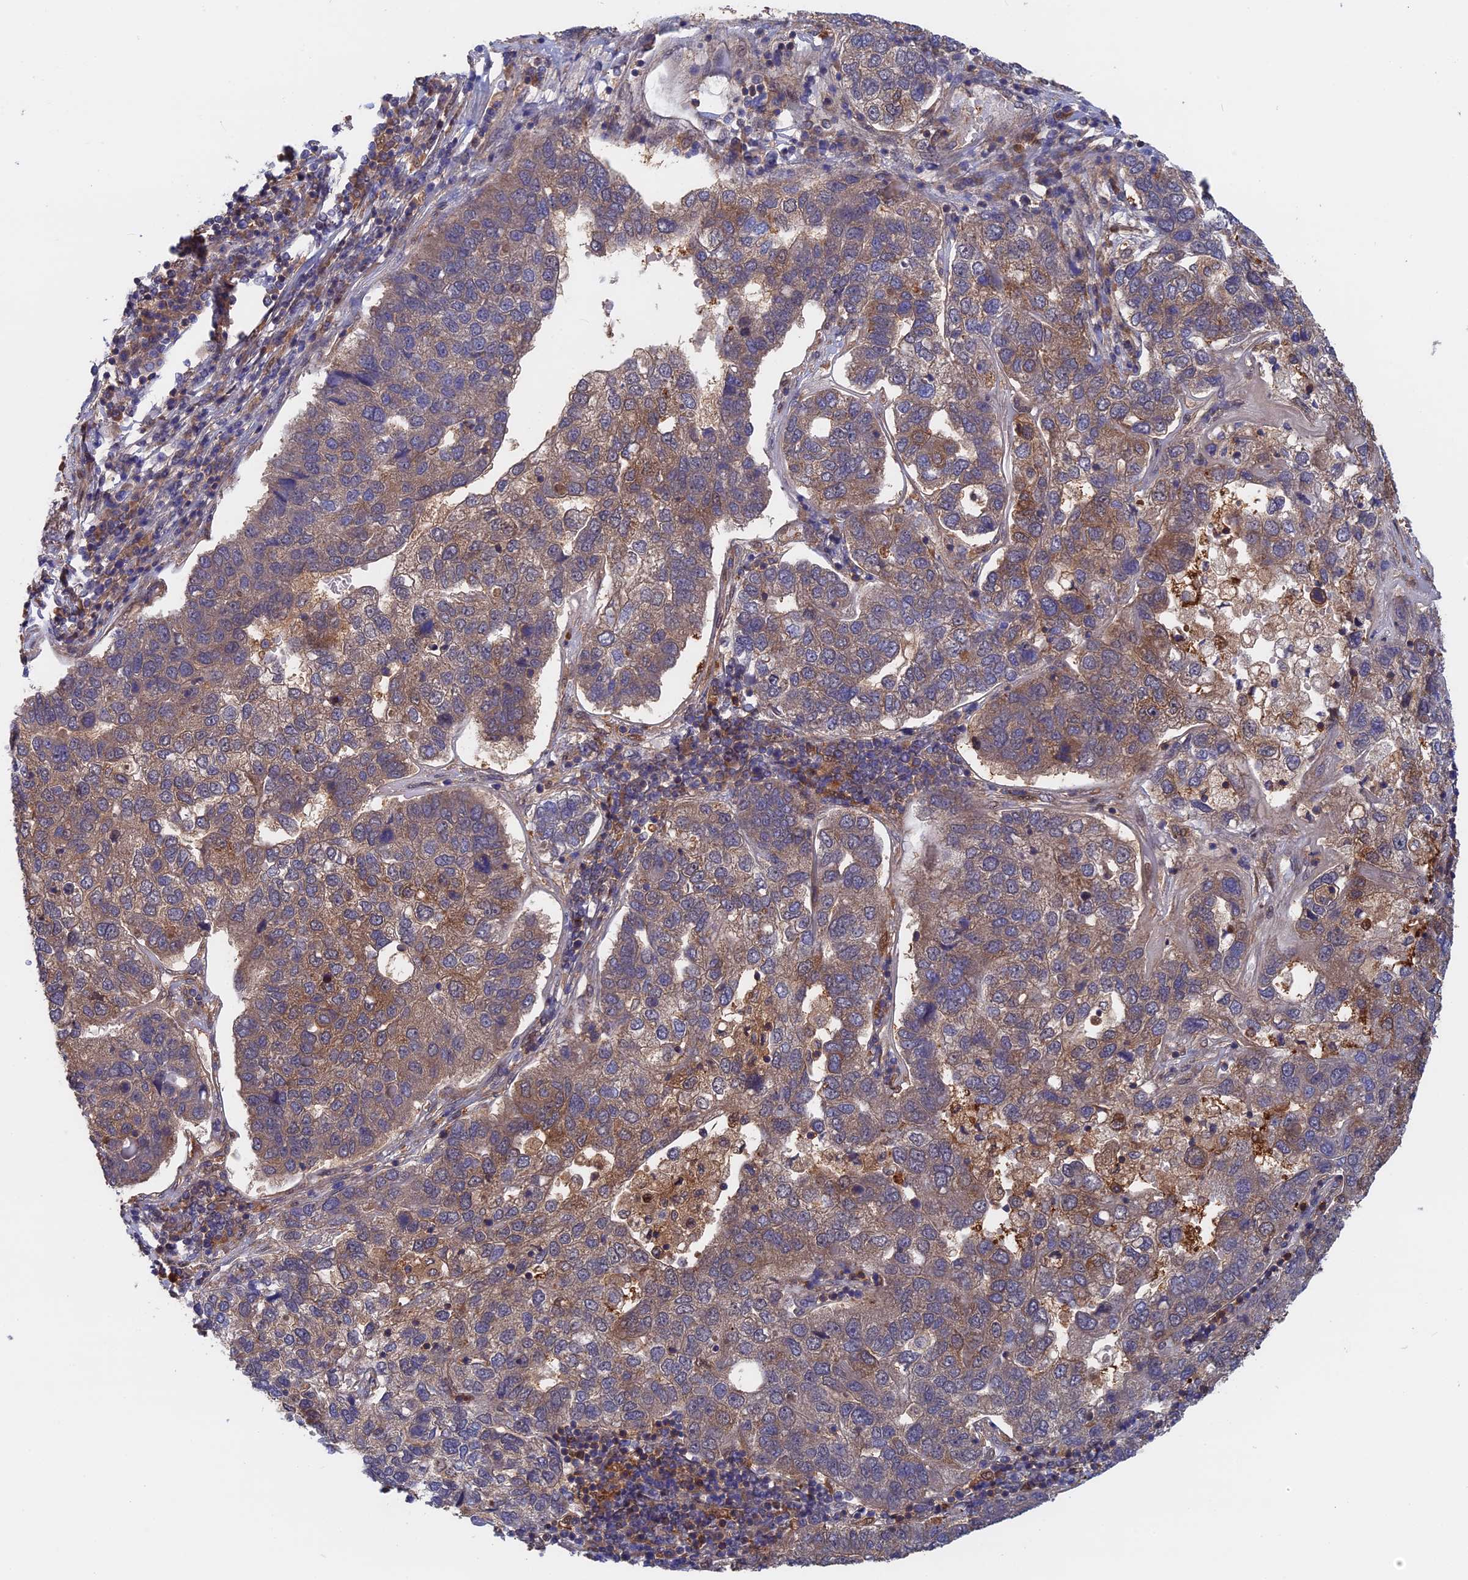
{"staining": {"intensity": "moderate", "quantity": "25%-75%", "location": "cytoplasmic/membranous"}, "tissue": "pancreatic cancer", "cell_type": "Tumor cells", "image_type": "cancer", "snomed": [{"axis": "morphology", "description": "Adenocarcinoma, NOS"}, {"axis": "topography", "description": "Pancreas"}], "caption": "Protein analysis of pancreatic cancer tissue demonstrates moderate cytoplasmic/membranous expression in about 25%-75% of tumor cells.", "gene": "BLVRA", "patient": {"sex": "female", "age": 61}}